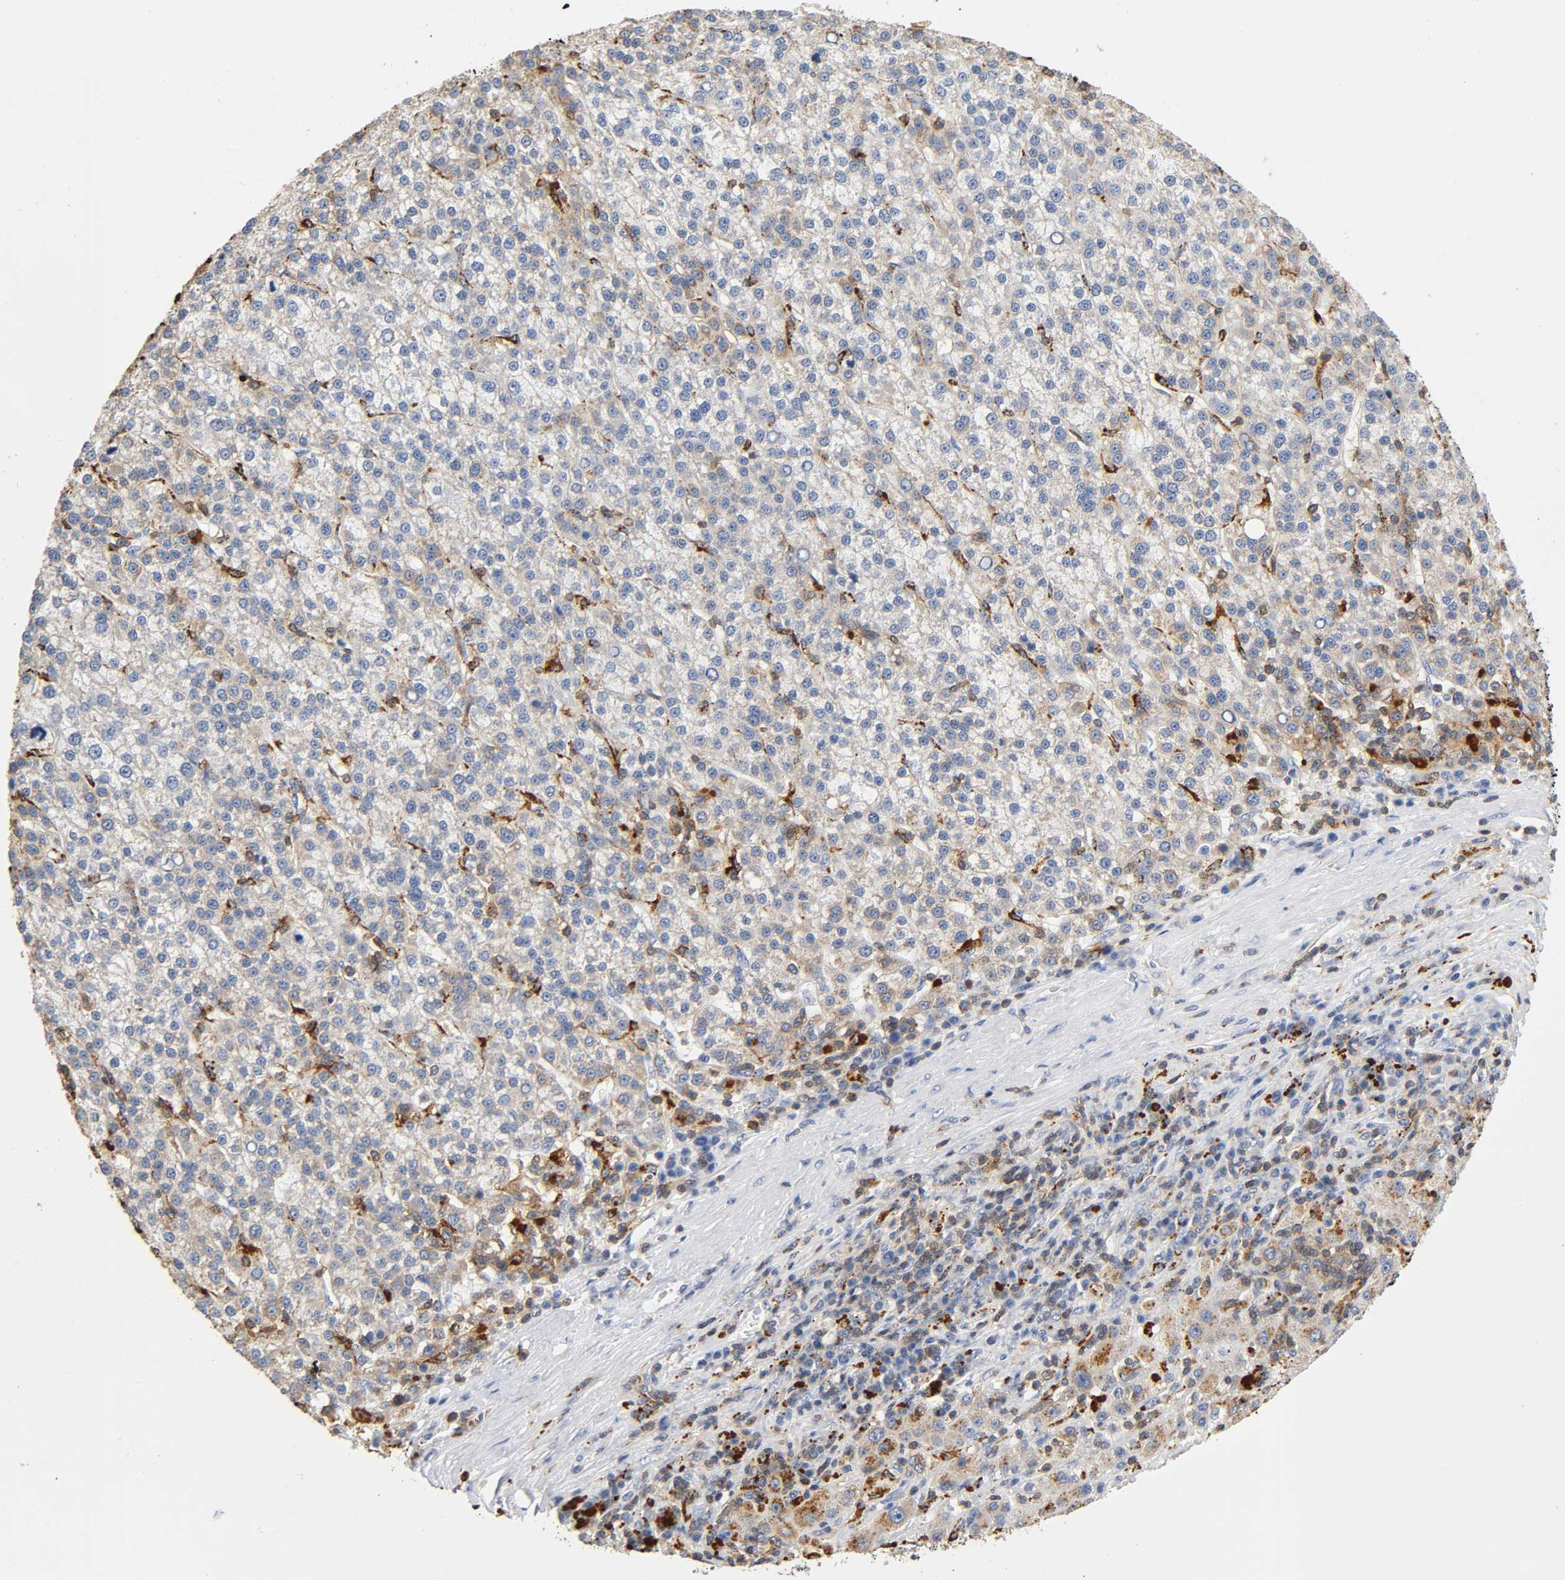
{"staining": {"intensity": "weak", "quantity": "<25%", "location": "cytoplasmic/membranous"}, "tissue": "liver cancer", "cell_type": "Tumor cells", "image_type": "cancer", "snomed": [{"axis": "morphology", "description": "Carcinoma, Hepatocellular, NOS"}, {"axis": "topography", "description": "Liver"}], "caption": "The image shows no significant expression in tumor cells of liver cancer (hepatocellular carcinoma).", "gene": "UCKL1", "patient": {"sex": "female", "age": 58}}